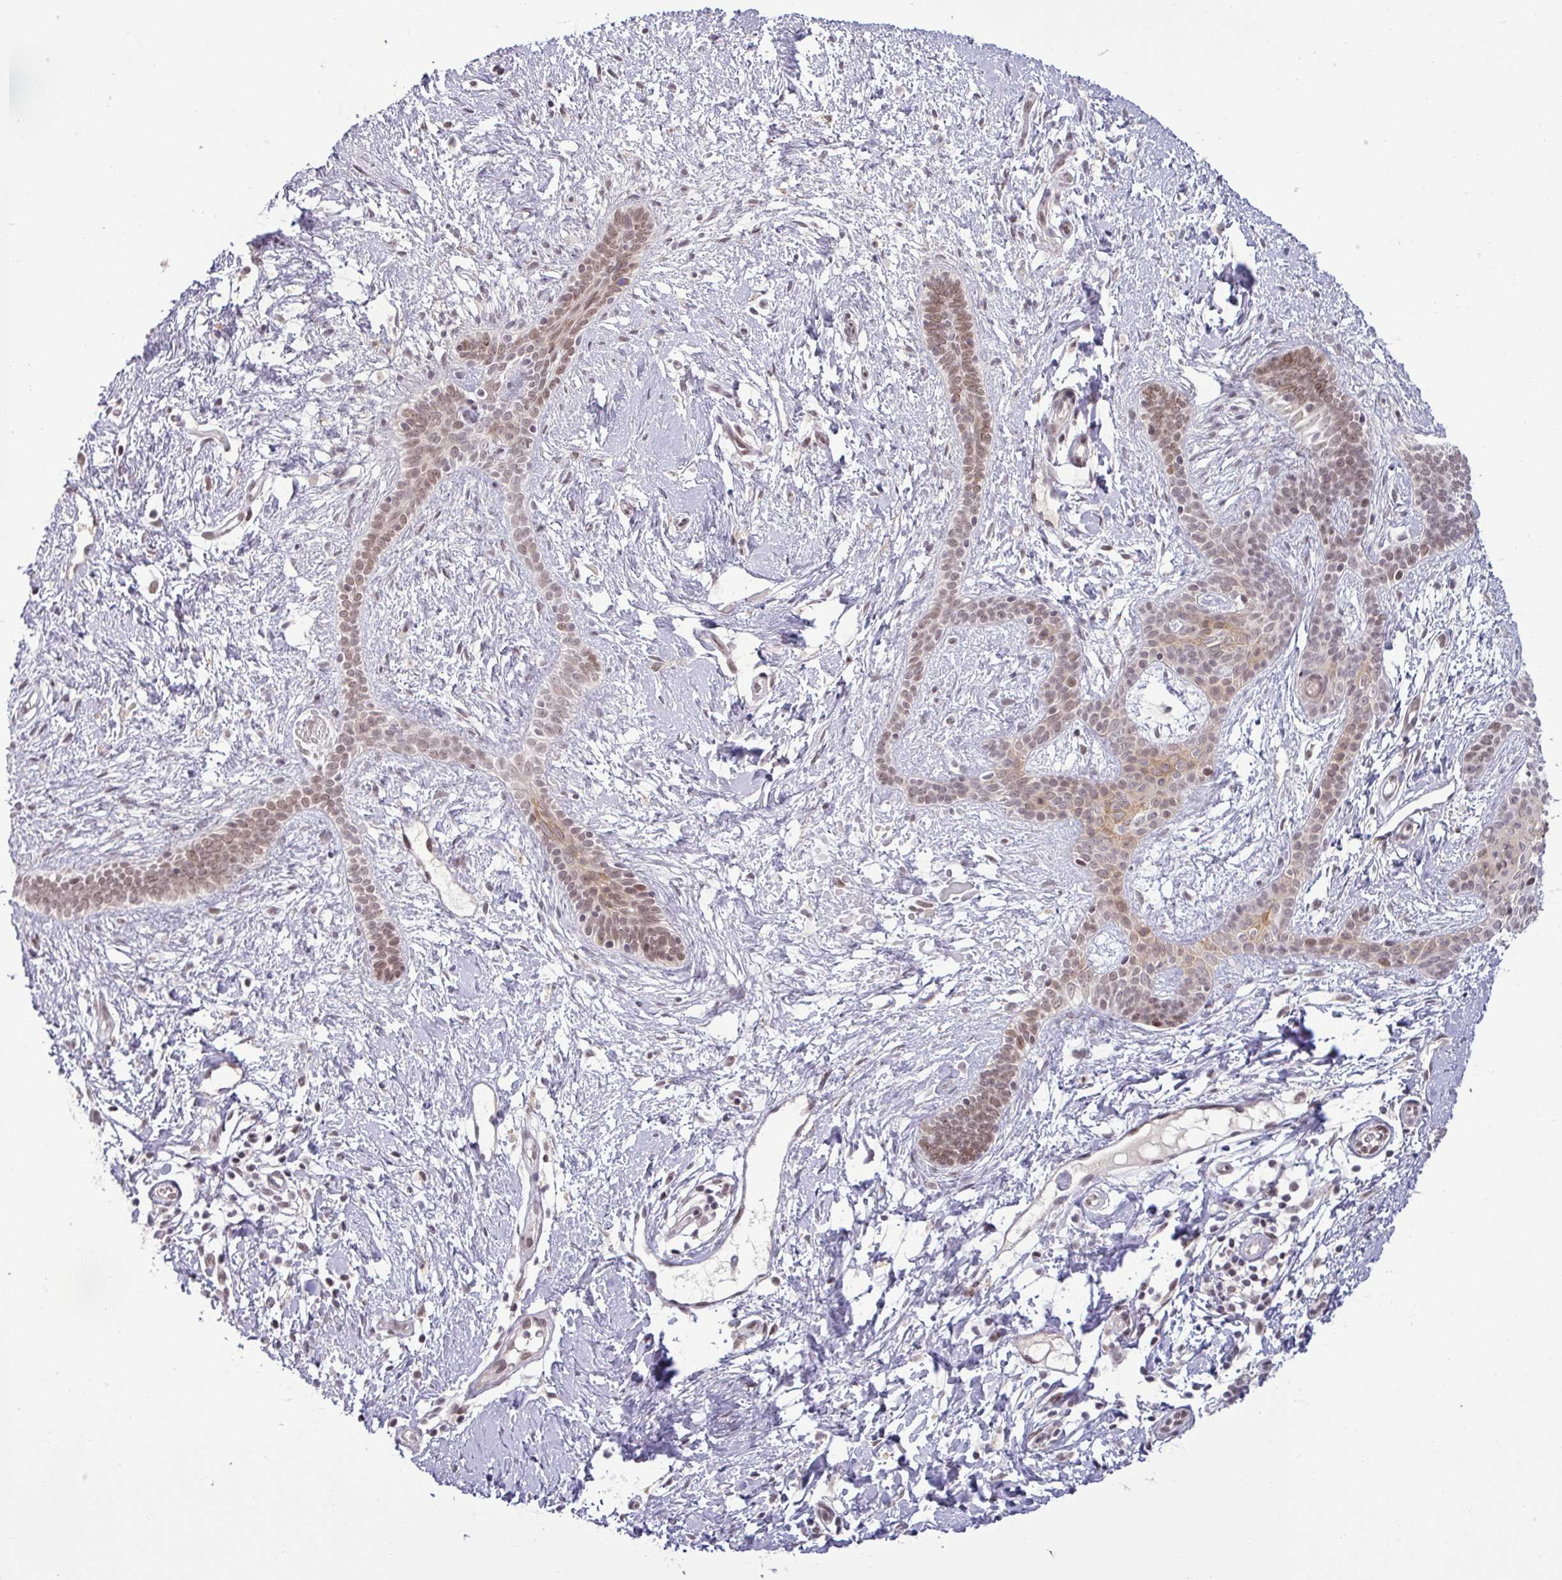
{"staining": {"intensity": "moderate", "quantity": ">75%", "location": "nuclear"}, "tissue": "skin cancer", "cell_type": "Tumor cells", "image_type": "cancer", "snomed": [{"axis": "morphology", "description": "Basal cell carcinoma"}, {"axis": "topography", "description": "Skin"}], "caption": "Immunohistochemical staining of skin cancer (basal cell carcinoma) reveals medium levels of moderate nuclear staining in approximately >75% of tumor cells.", "gene": "PTPN20", "patient": {"sex": "male", "age": 78}}